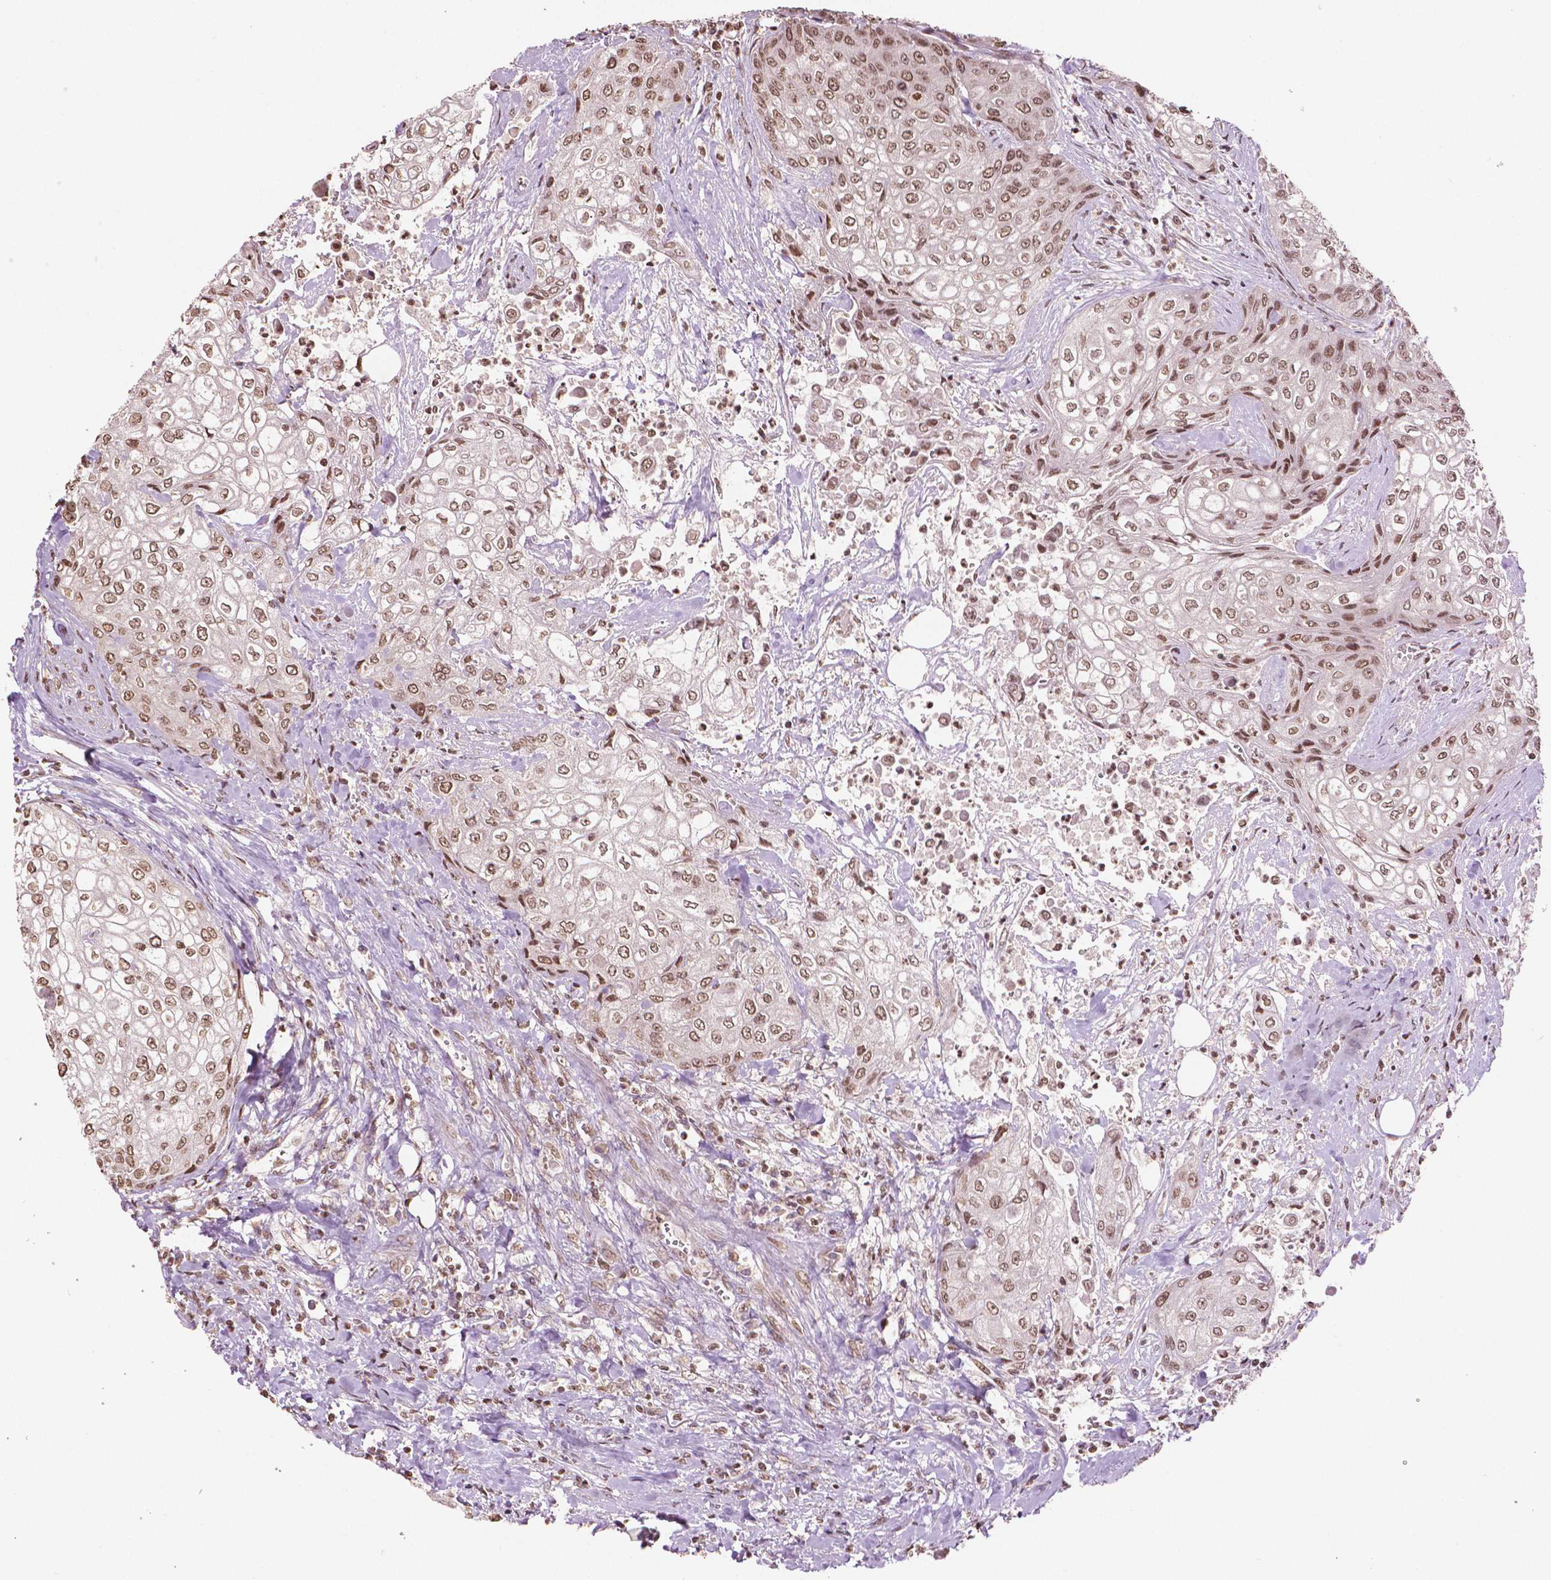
{"staining": {"intensity": "moderate", "quantity": ">75%", "location": "nuclear"}, "tissue": "urothelial cancer", "cell_type": "Tumor cells", "image_type": "cancer", "snomed": [{"axis": "morphology", "description": "Urothelial carcinoma, High grade"}, {"axis": "topography", "description": "Urinary bladder"}], "caption": "Urothelial carcinoma (high-grade) was stained to show a protein in brown. There is medium levels of moderate nuclear expression in approximately >75% of tumor cells.", "gene": "DEK", "patient": {"sex": "male", "age": 62}}